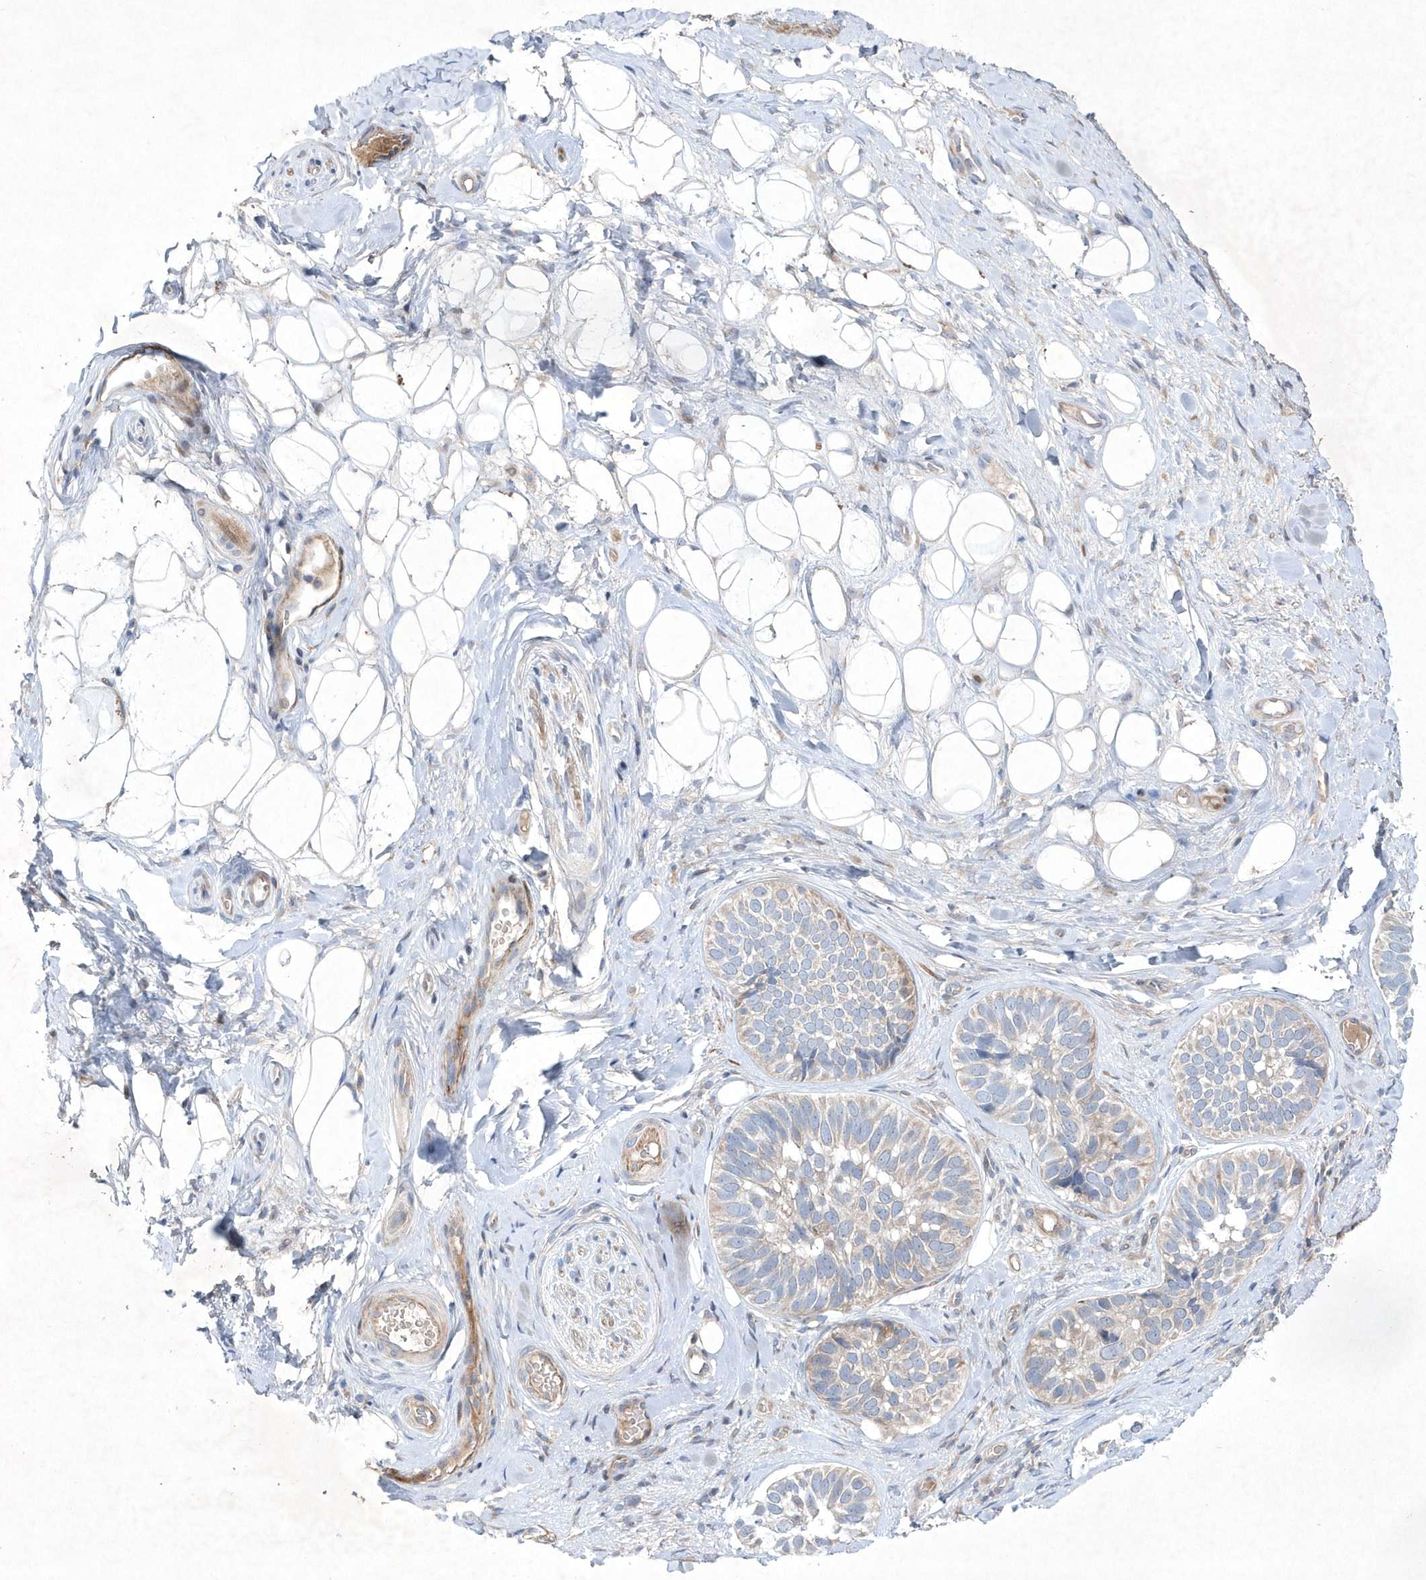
{"staining": {"intensity": "negative", "quantity": "none", "location": "none"}, "tissue": "skin cancer", "cell_type": "Tumor cells", "image_type": "cancer", "snomed": [{"axis": "morphology", "description": "Basal cell carcinoma"}, {"axis": "topography", "description": "Skin"}], "caption": "Immunohistochemistry micrograph of neoplastic tissue: human skin cancer (basal cell carcinoma) stained with DAB displays no significant protein expression in tumor cells.", "gene": "DSPP", "patient": {"sex": "male", "age": 62}}